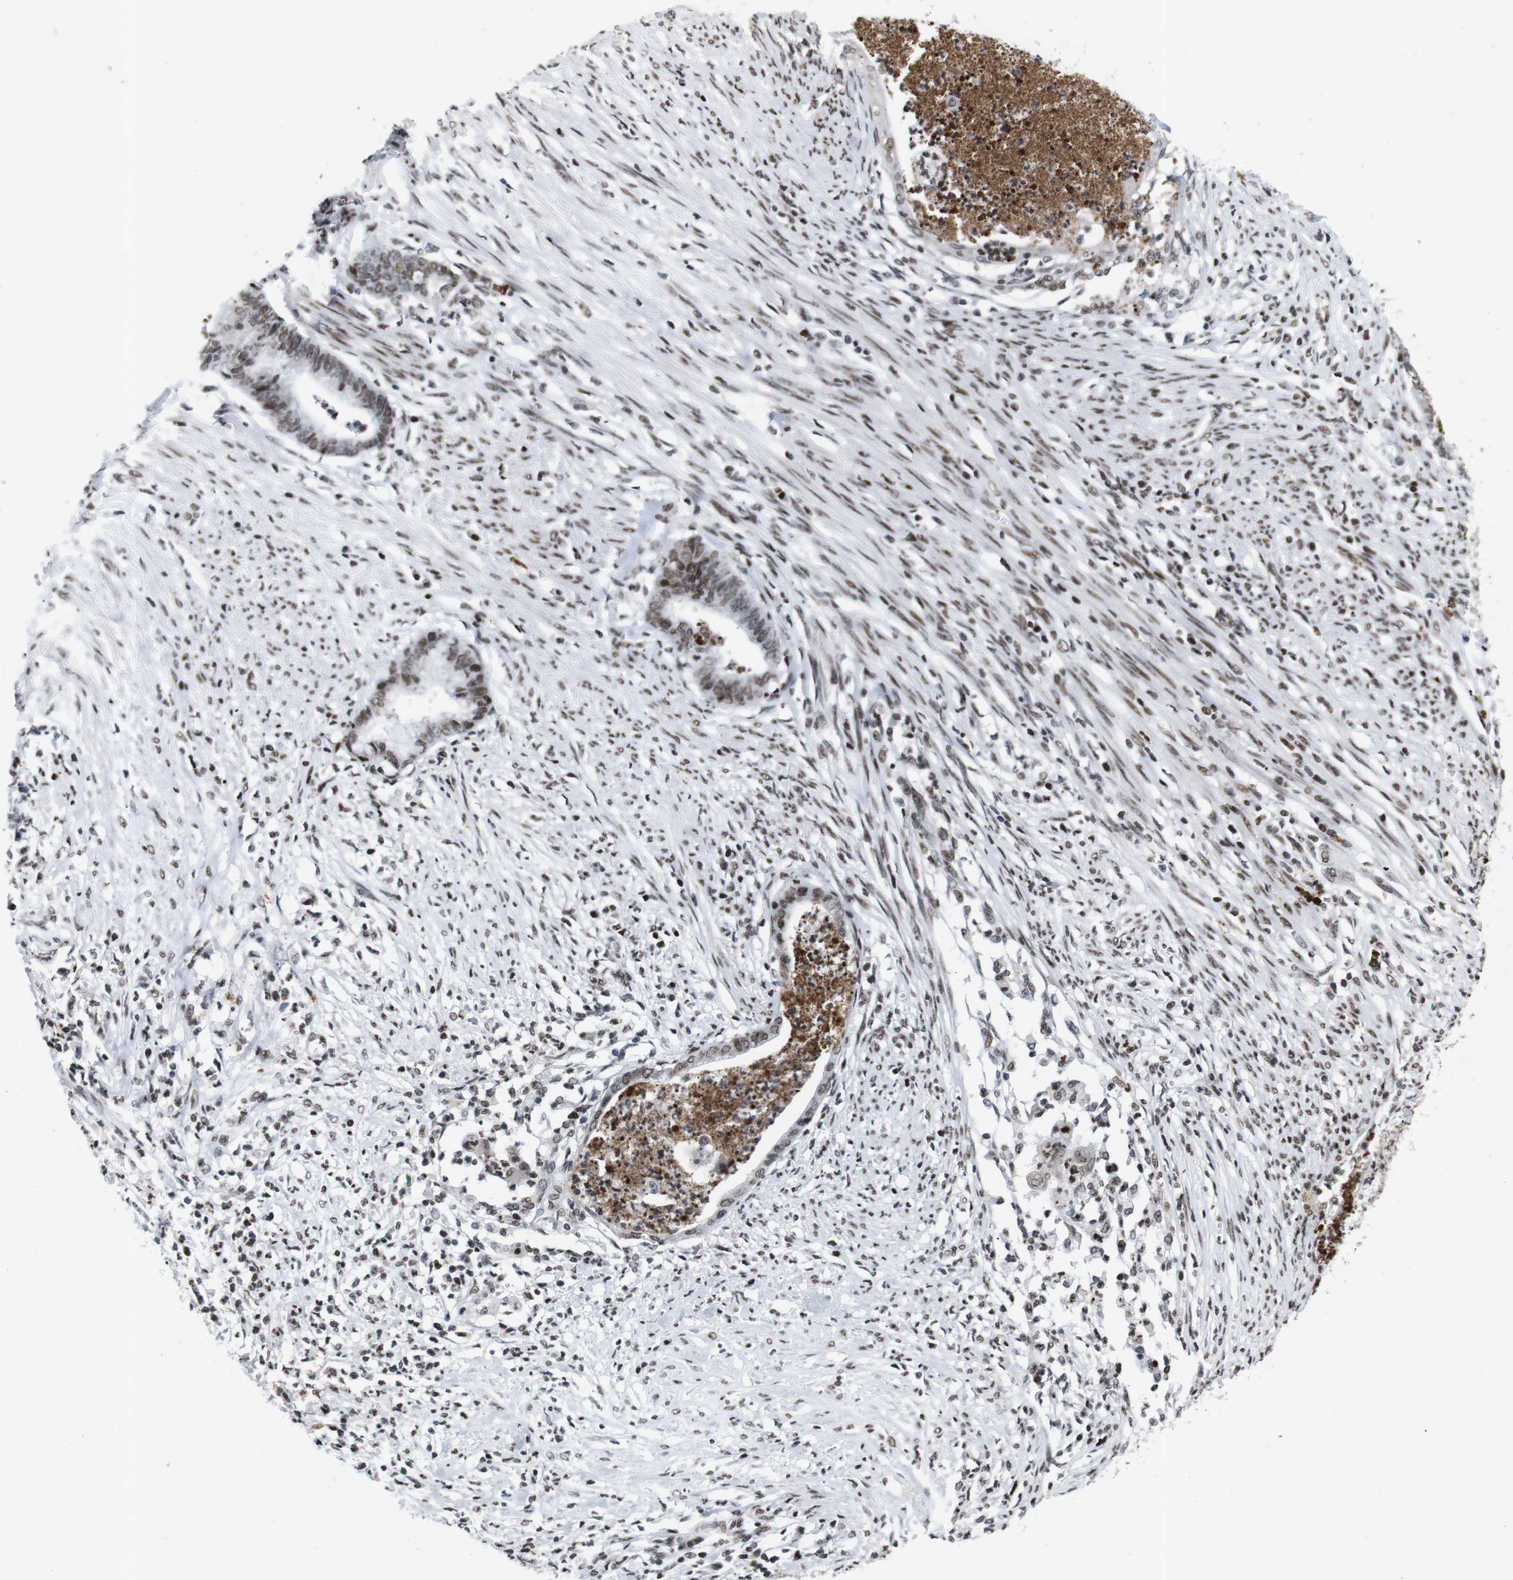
{"staining": {"intensity": "moderate", "quantity": ">75%", "location": "nuclear"}, "tissue": "endometrial cancer", "cell_type": "Tumor cells", "image_type": "cancer", "snomed": [{"axis": "morphology", "description": "Necrosis, NOS"}, {"axis": "morphology", "description": "Adenocarcinoma, NOS"}, {"axis": "topography", "description": "Endometrium"}], "caption": "A high-resolution micrograph shows immunohistochemistry staining of adenocarcinoma (endometrial), which displays moderate nuclear staining in approximately >75% of tumor cells.", "gene": "MAGEH1", "patient": {"sex": "female", "age": 79}}